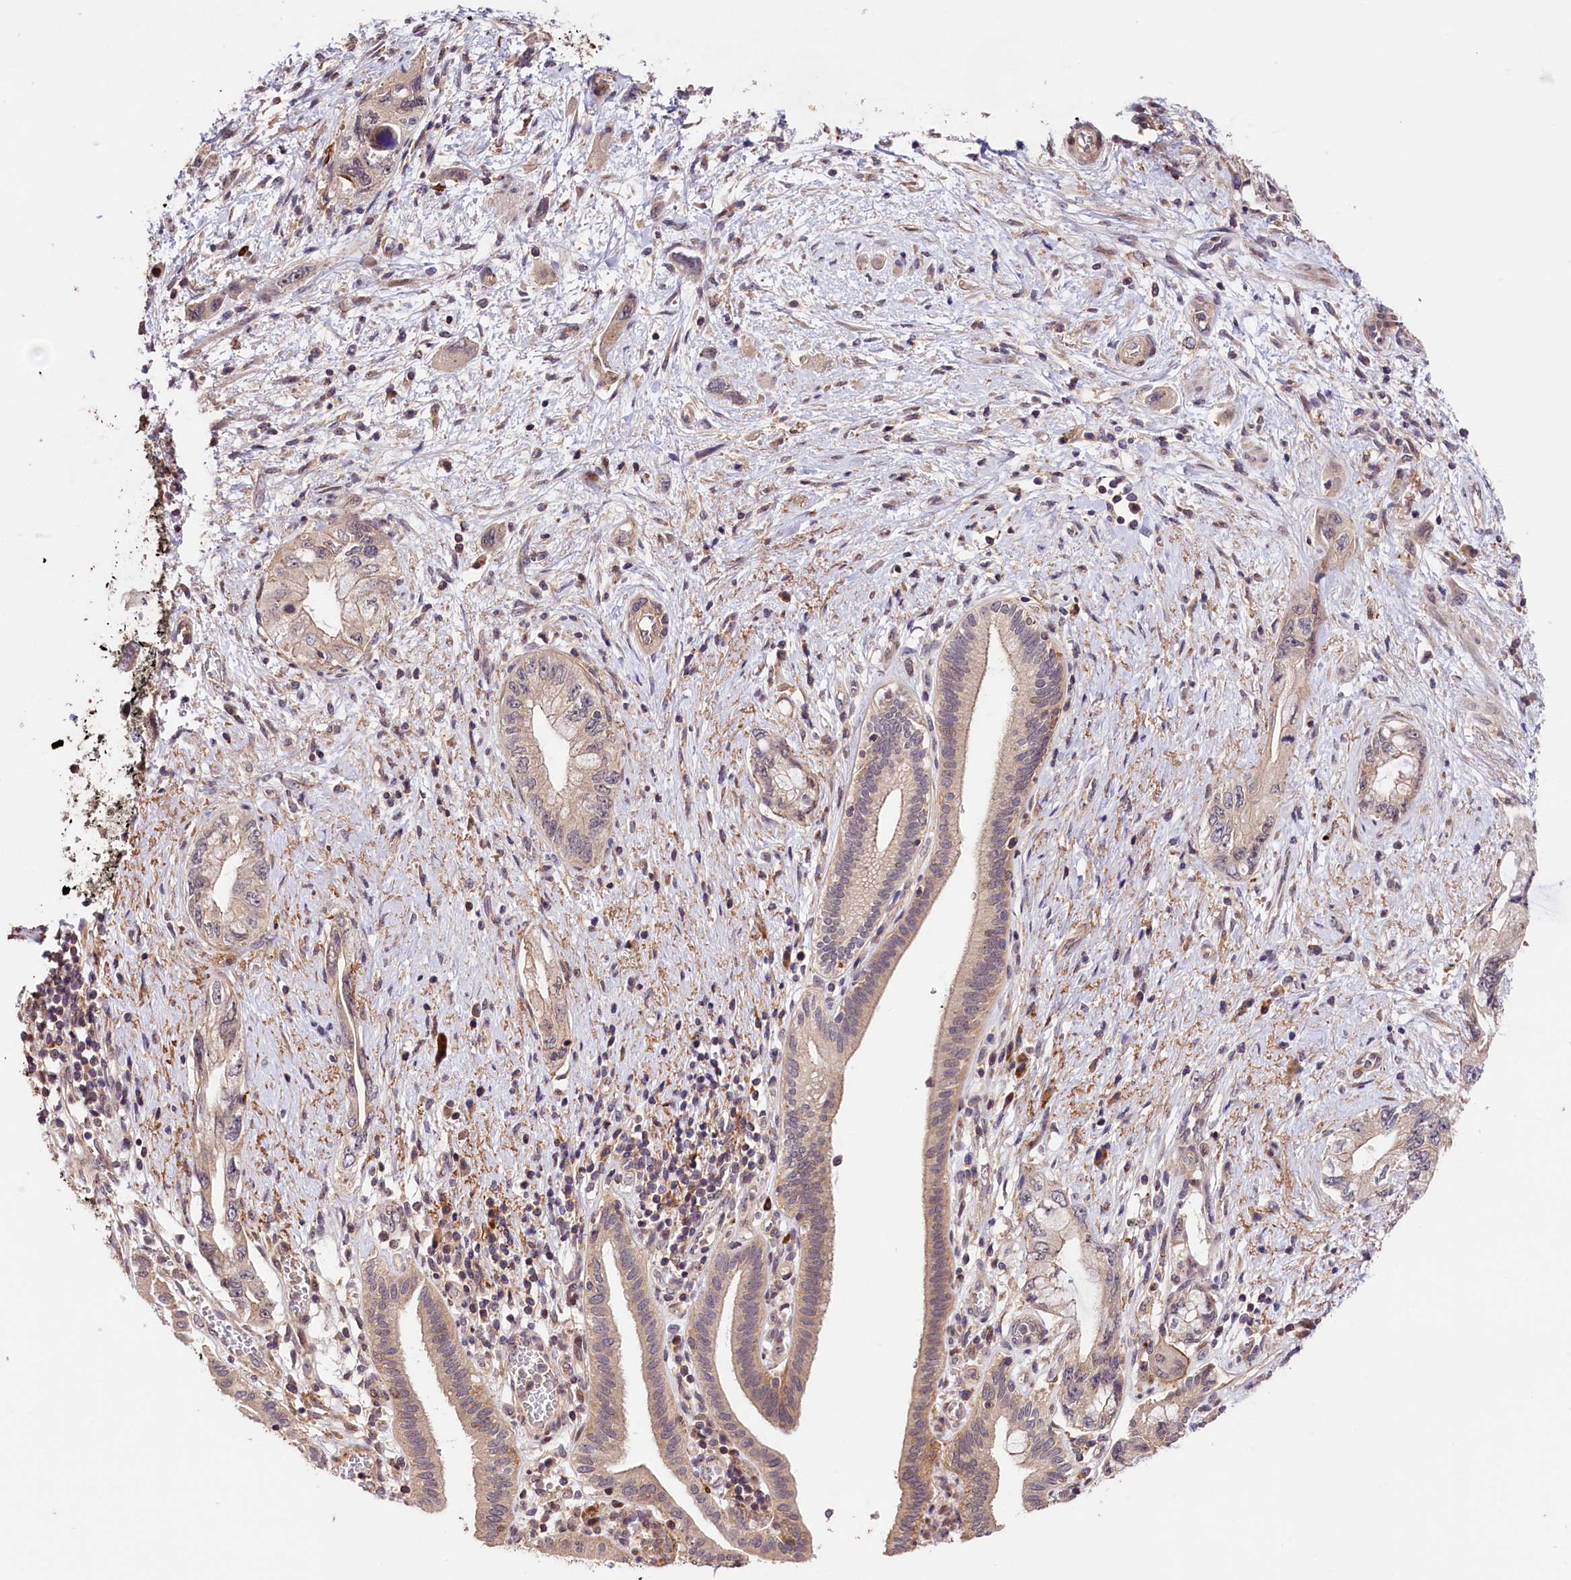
{"staining": {"intensity": "weak", "quantity": "<25%", "location": "nuclear"}, "tissue": "pancreatic cancer", "cell_type": "Tumor cells", "image_type": "cancer", "snomed": [{"axis": "morphology", "description": "Adenocarcinoma, NOS"}, {"axis": "topography", "description": "Pancreas"}], "caption": "A micrograph of adenocarcinoma (pancreatic) stained for a protein displays no brown staining in tumor cells. (IHC, brightfield microscopy, high magnification).", "gene": "CACNA1H", "patient": {"sex": "female", "age": 73}}